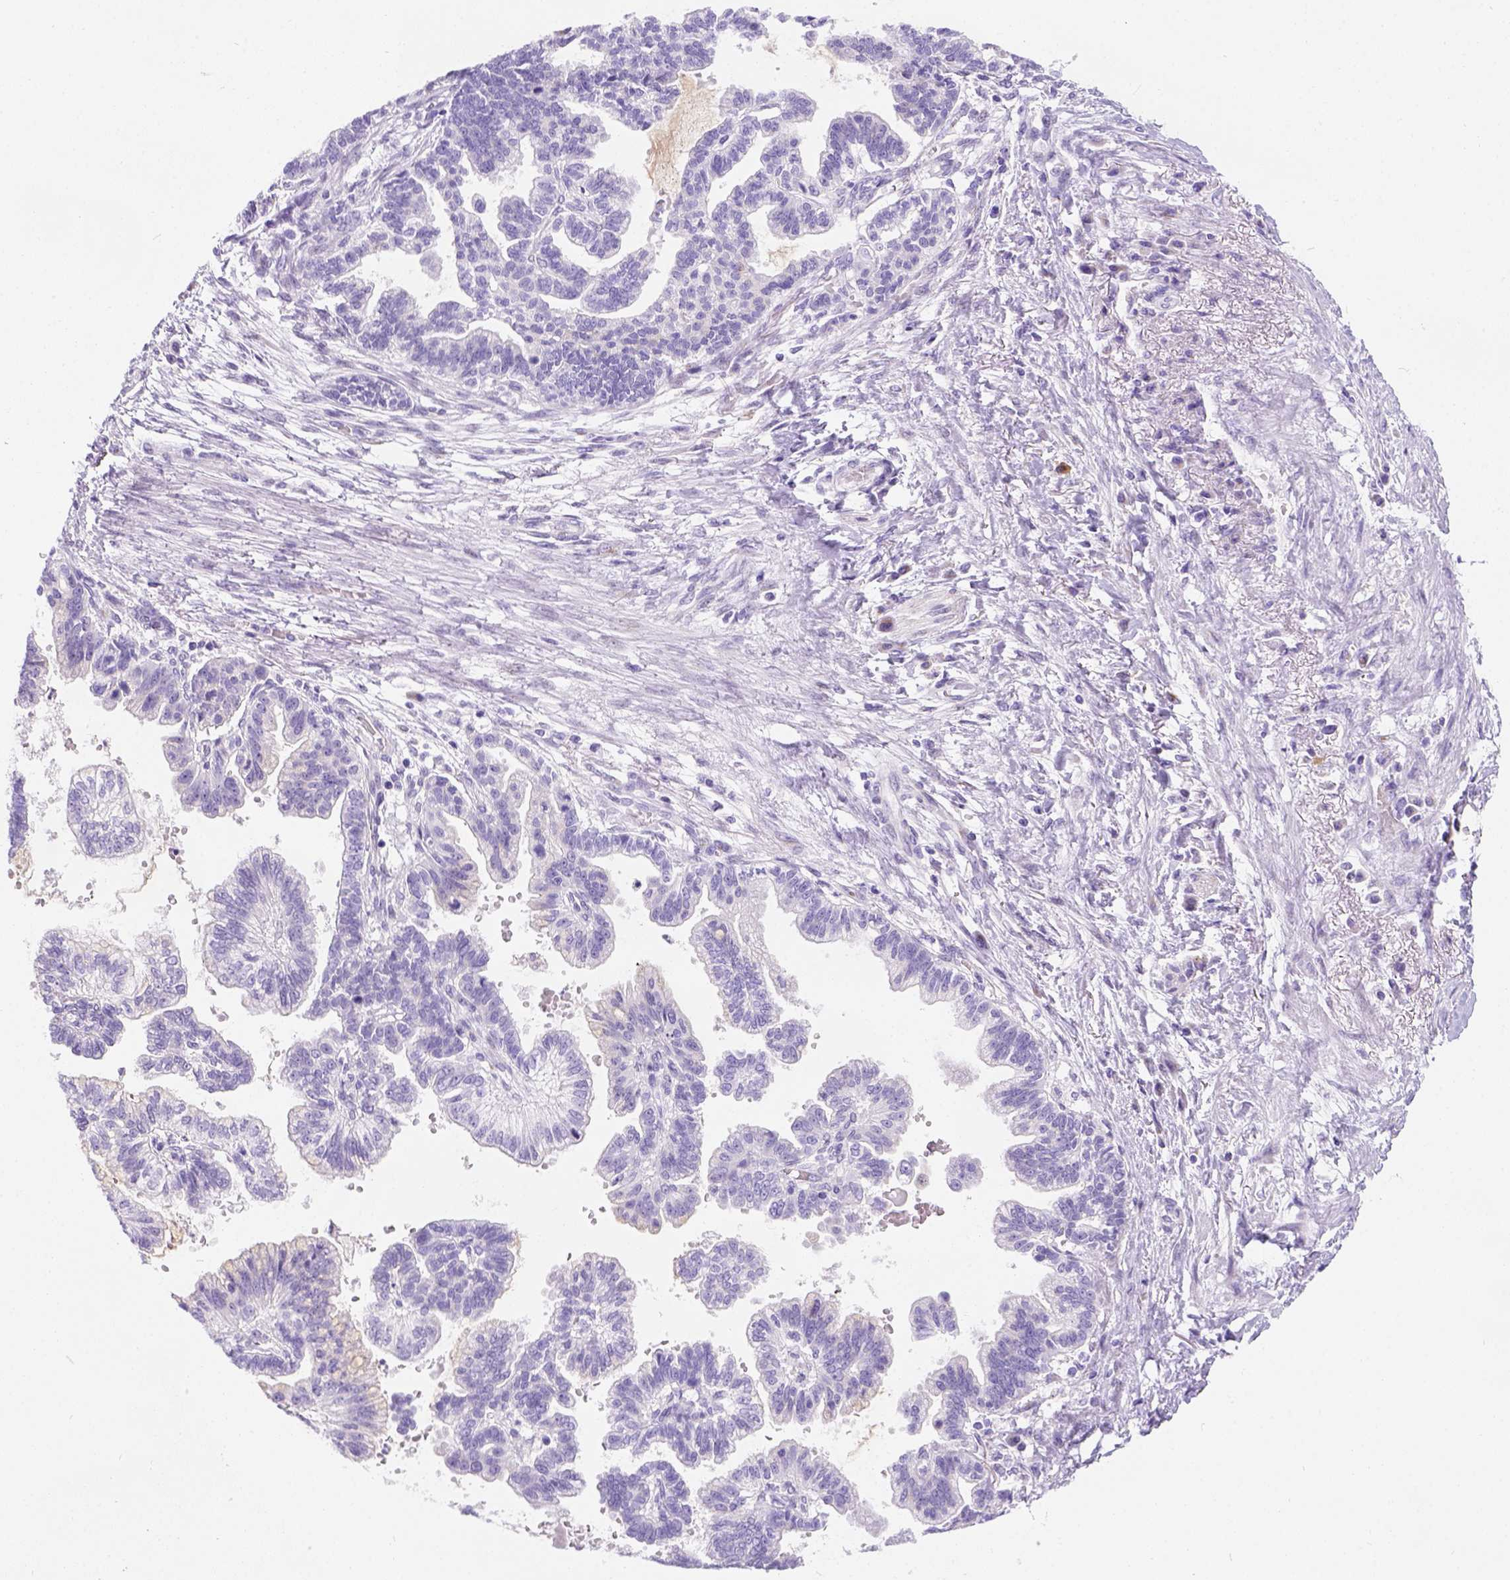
{"staining": {"intensity": "negative", "quantity": "none", "location": "none"}, "tissue": "stomach cancer", "cell_type": "Tumor cells", "image_type": "cancer", "snomed": [{"axis": "morphology", "description": "Adenocarcinoma, NOS"}, {"axis": "topography", "description": "Stomach"}], "caption": "High magnification brightfield microscopy of stomach adenocarcinoma stained with DAB (3,3'-diaminobenzidine) (brown) and counterstained with hematoxylin (blue): tumor cells show no significant positivity.", "gene": "PHF7", "patient": {"sex": "male", "age": 83}}